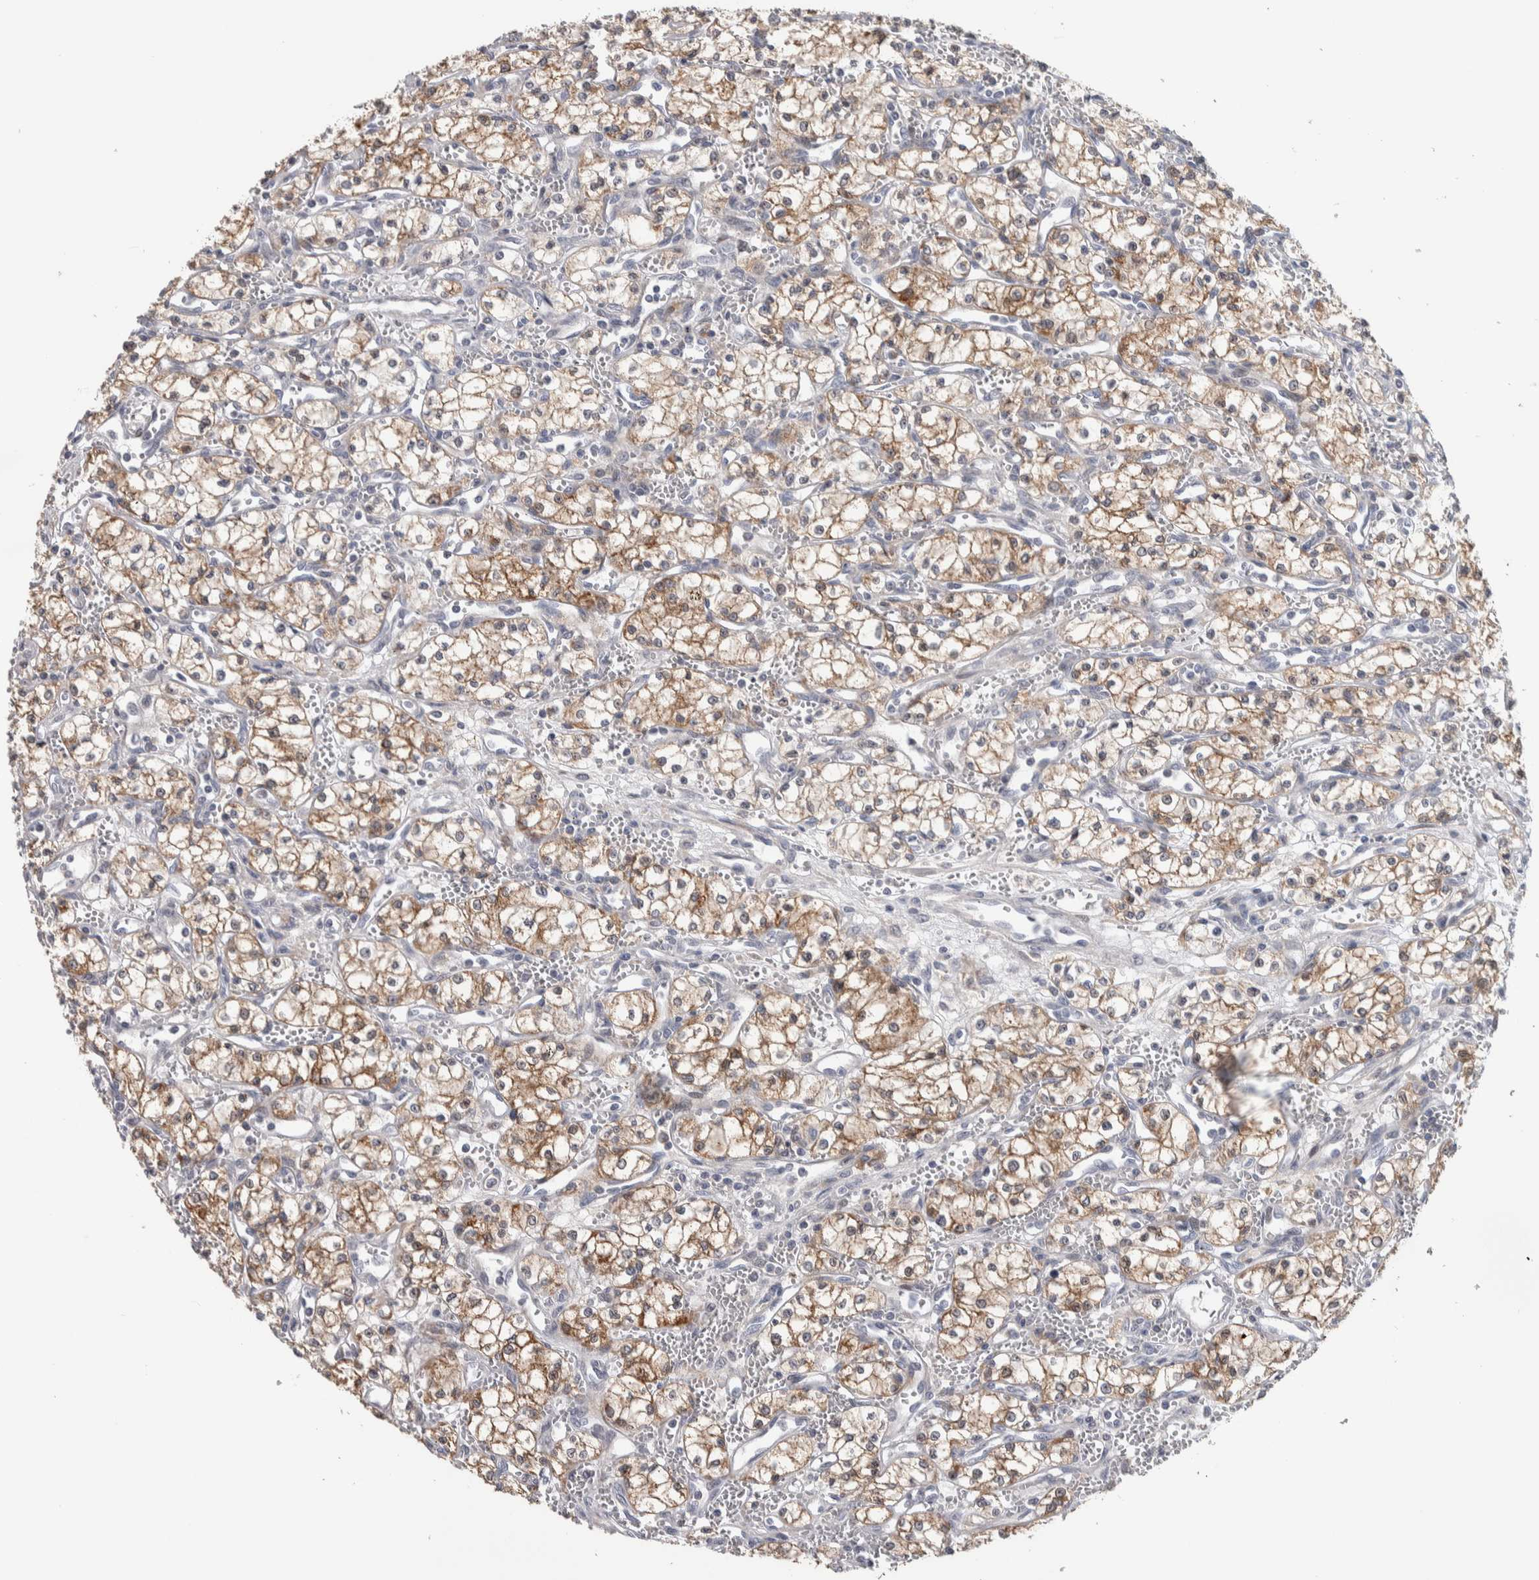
{"staining": {"intensity": "moderate", "quantity": ">75%", "location": "cytoplasmic/membranous"}, "tissue": "renal cancer", "cell_type": "Tumor cells", "image_type": "cancer", "snomed": [{"axis": "morphology", "description": "Adenocarcinoma, NOS"}, {"axis": "topography", "description": "Kidney"}], "caption": "The immunohistochemical stain labels moderate cytoplasmic/membranous positivity in tumor cells of renal cancer tissue.", "gene": "PRRG4", "patient": {"sex": "male", "age": 59}}